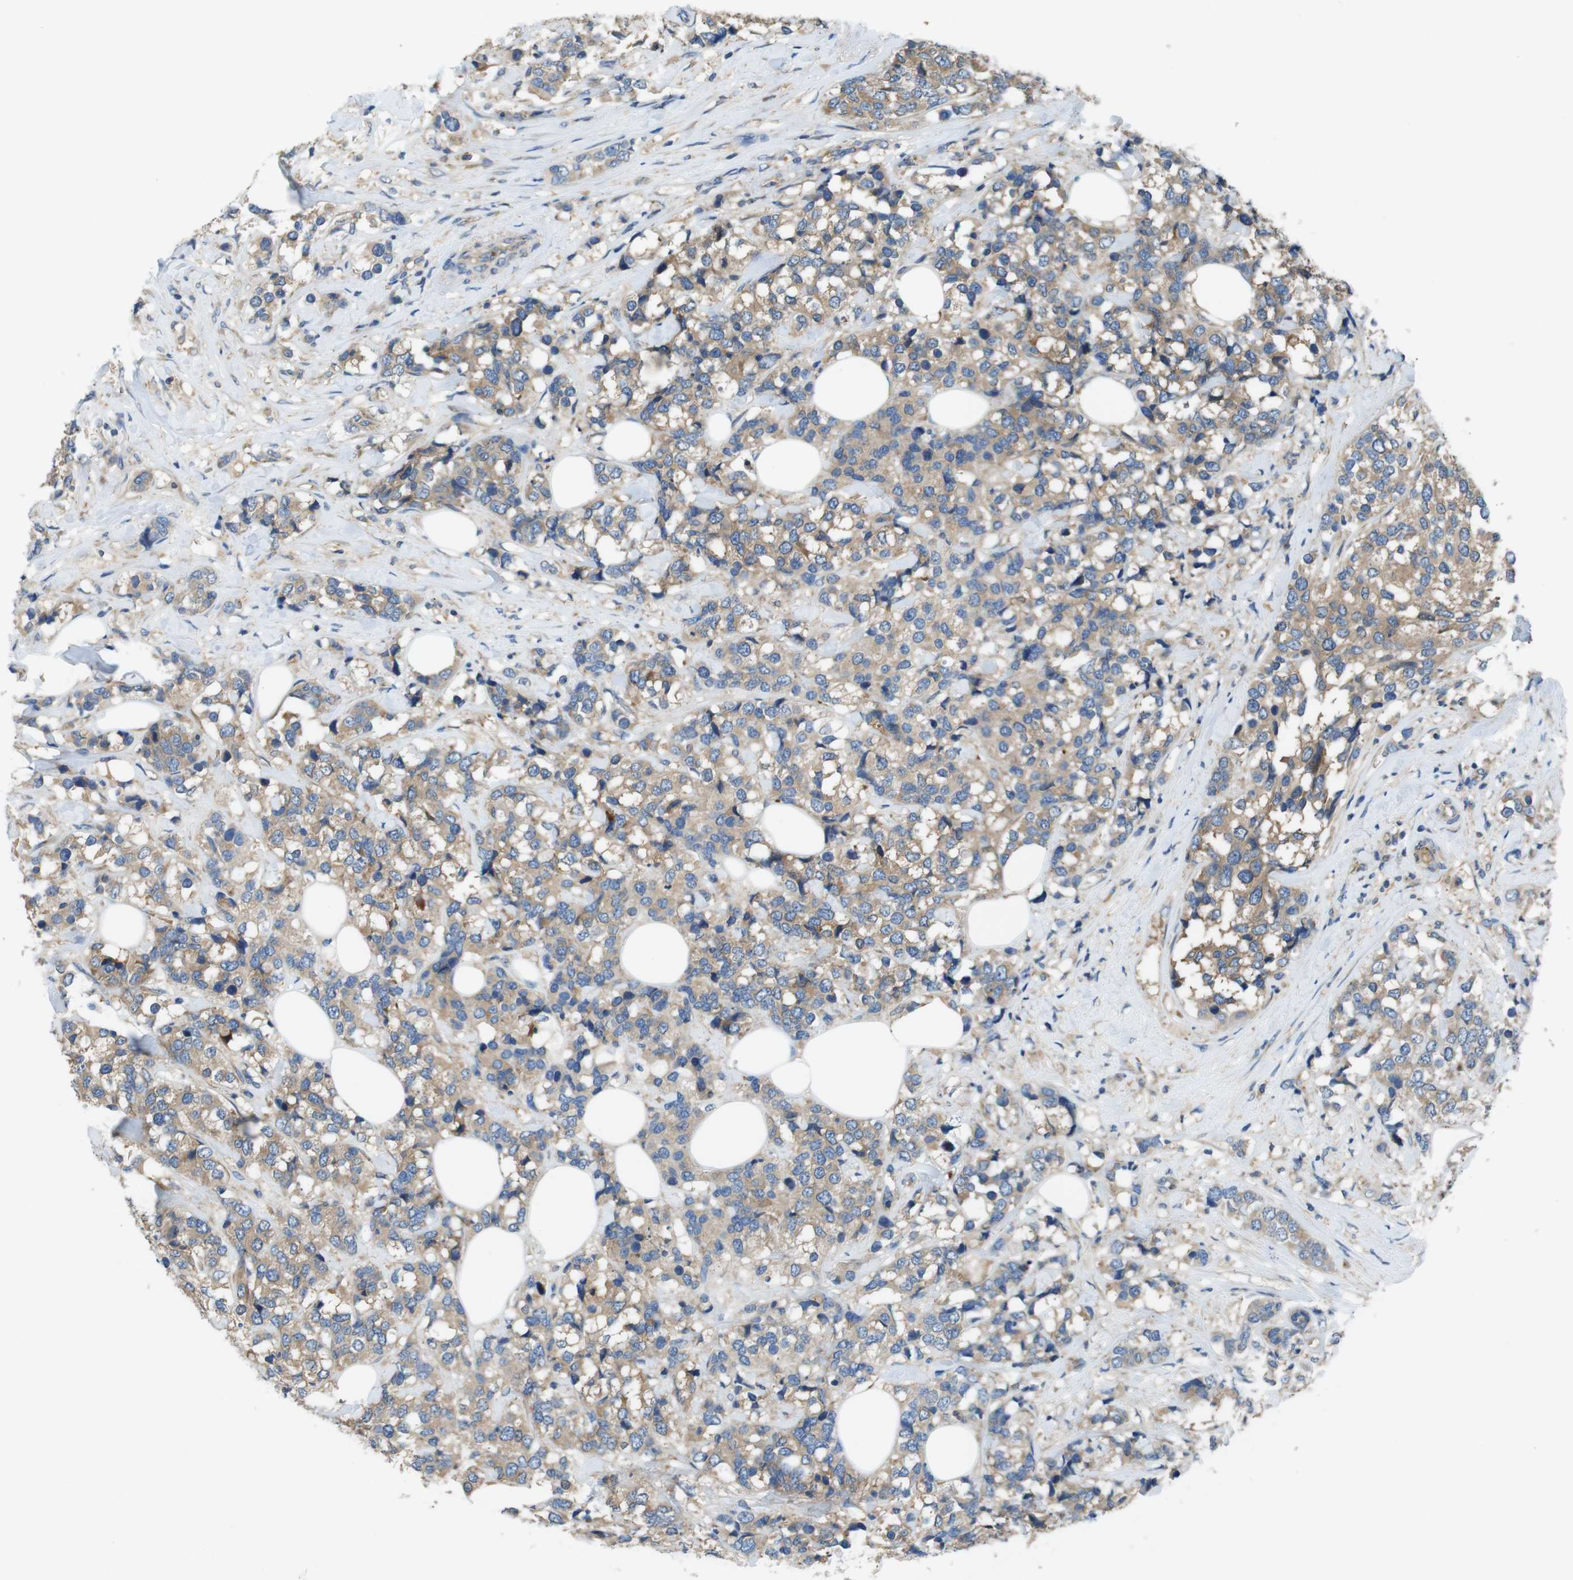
{"staining": {"intensity": "moderate", "quantity": ">75%", "location": "cytoplasmic/membranous"}, "tissue": "breast cancer", "cell_type": "Tumor cells", "image_type": "cancer", "snomed": [{"axis": "morphology", "description": "Lobular carcinoma"}, {"axis": "topography", "description": "Breast"}], "caption": "Immunohistochemistry (IHC) histopathology image of breast cancer stained for a protein (brown), which demonstrates medium levels of moderate cytoplasmic/membranous expression in about >75% of tumor cells.", "gene": "DCTN1", "patient": {"sex": "female", "age": 59}}